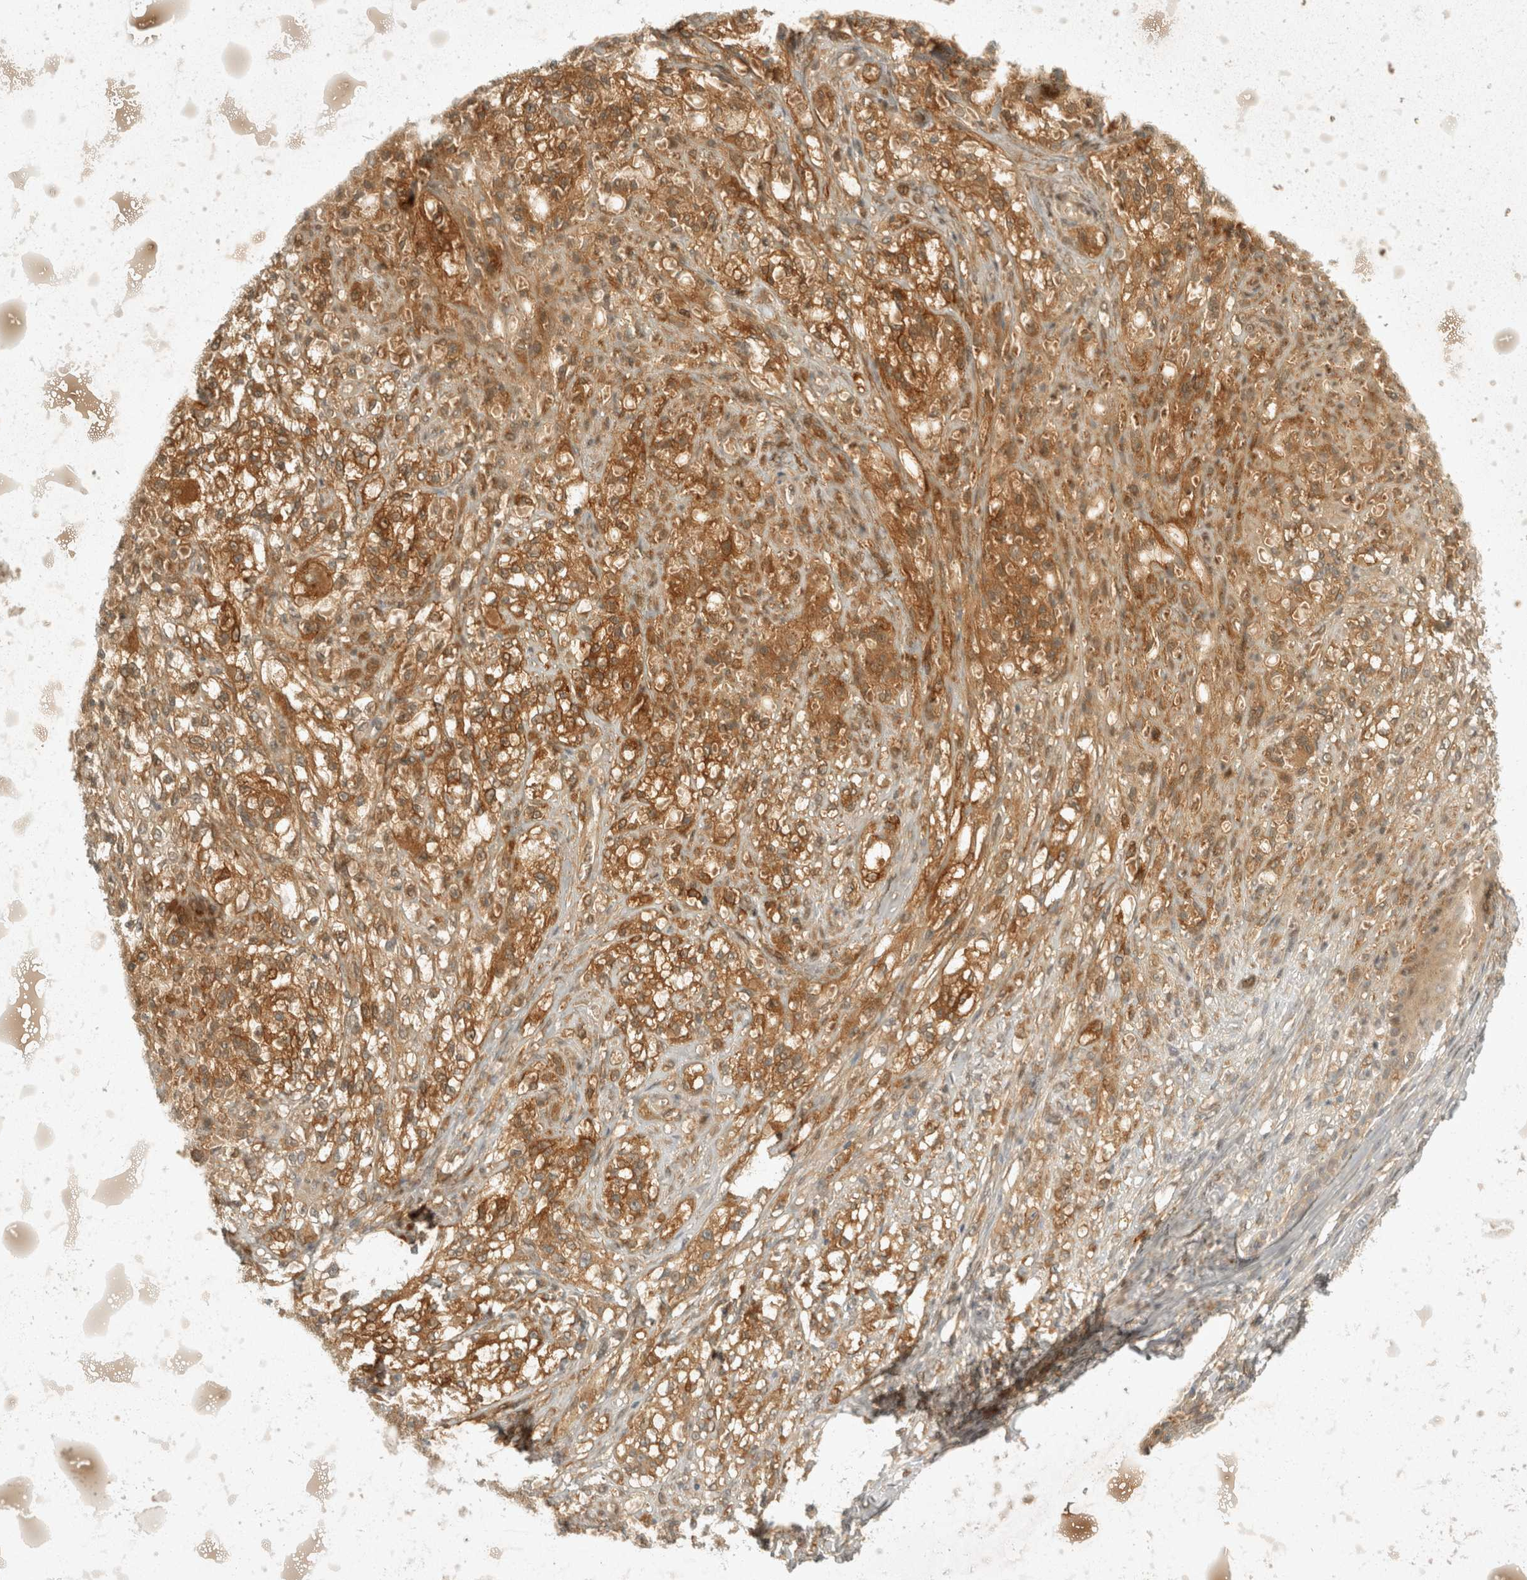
{"staining": {"intensity": "moderate", "quantity": ">75%", "location": "cytoplasmic/membranous"}, "tissue": "melanoma", "cell_type": "Tumor cells", "image_type": "cancer", "snomed": [{"axis": "morphology", "description": "Malignant melanoma, NOS"}, {"axis": "topography", "description": "Skin of head"}], "caption": "Malignant melanoma was stained to show a protein in brown. There is medium levels of moderate cytoplasmic/membranous expression in about >75% of tumor cells.", "gene": "TOM1L2", "patient": {"sex": "male", "age": 83}}